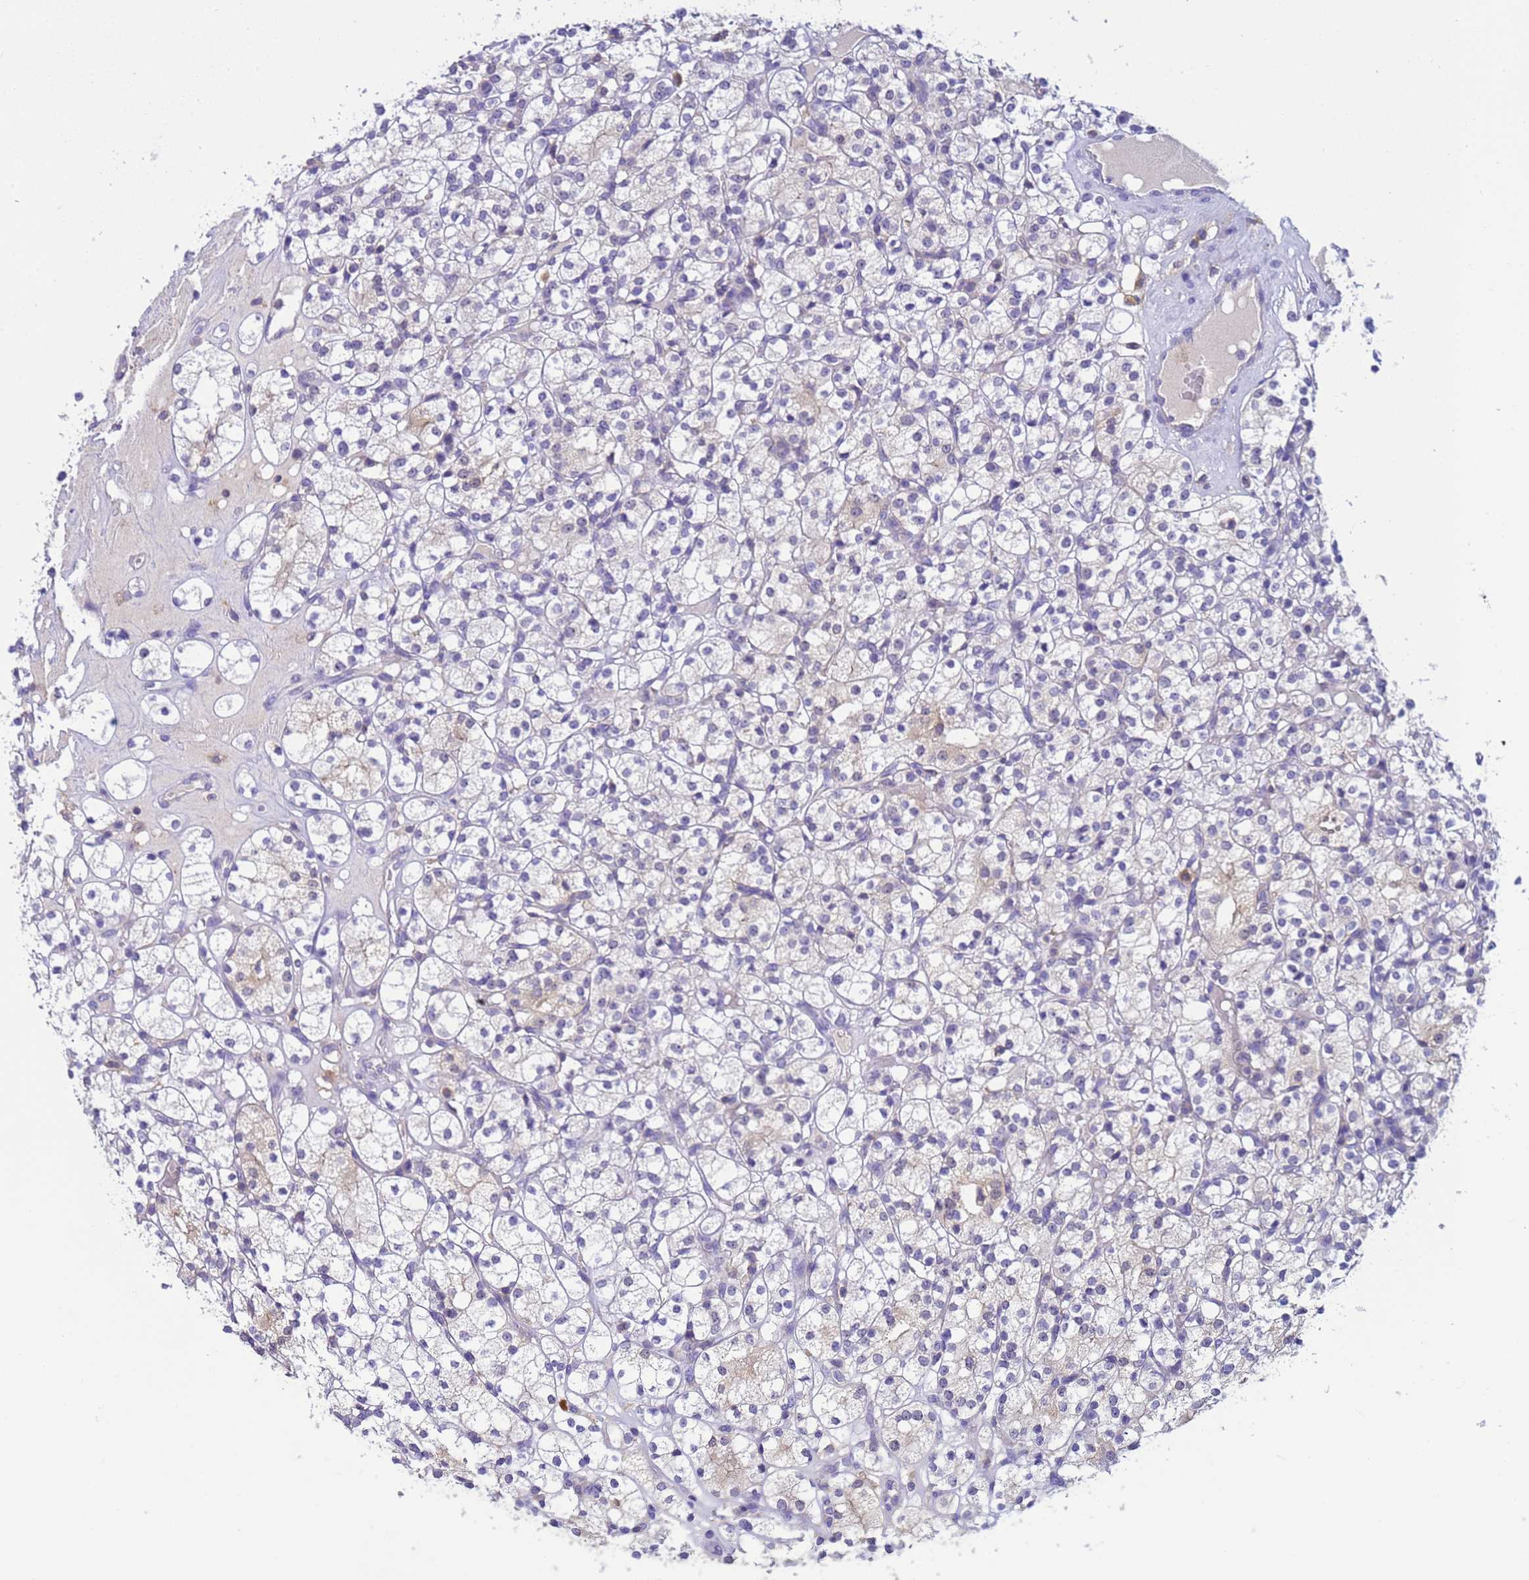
{"staining": {"intensity": "negative", "quantity": "none", "location": "none"}, "tissue": "renal cancer", "cell_type": "Tumor cells", "image_type": "cancer", "snomed": [{"axis": "morphology", "description": "Adenocarcinoma, NOS"}, {"axis": "topography", "description": "Kidney"}], "caption": "A high-resolution micrograph shows immunohistochemistry (IHC) staining of renal cancer (adenocarcinoma), which exhibits no significant positivity in tumor cells.", "gene": "KLHL13", "patient": {"sex": "male", "age": 77}}